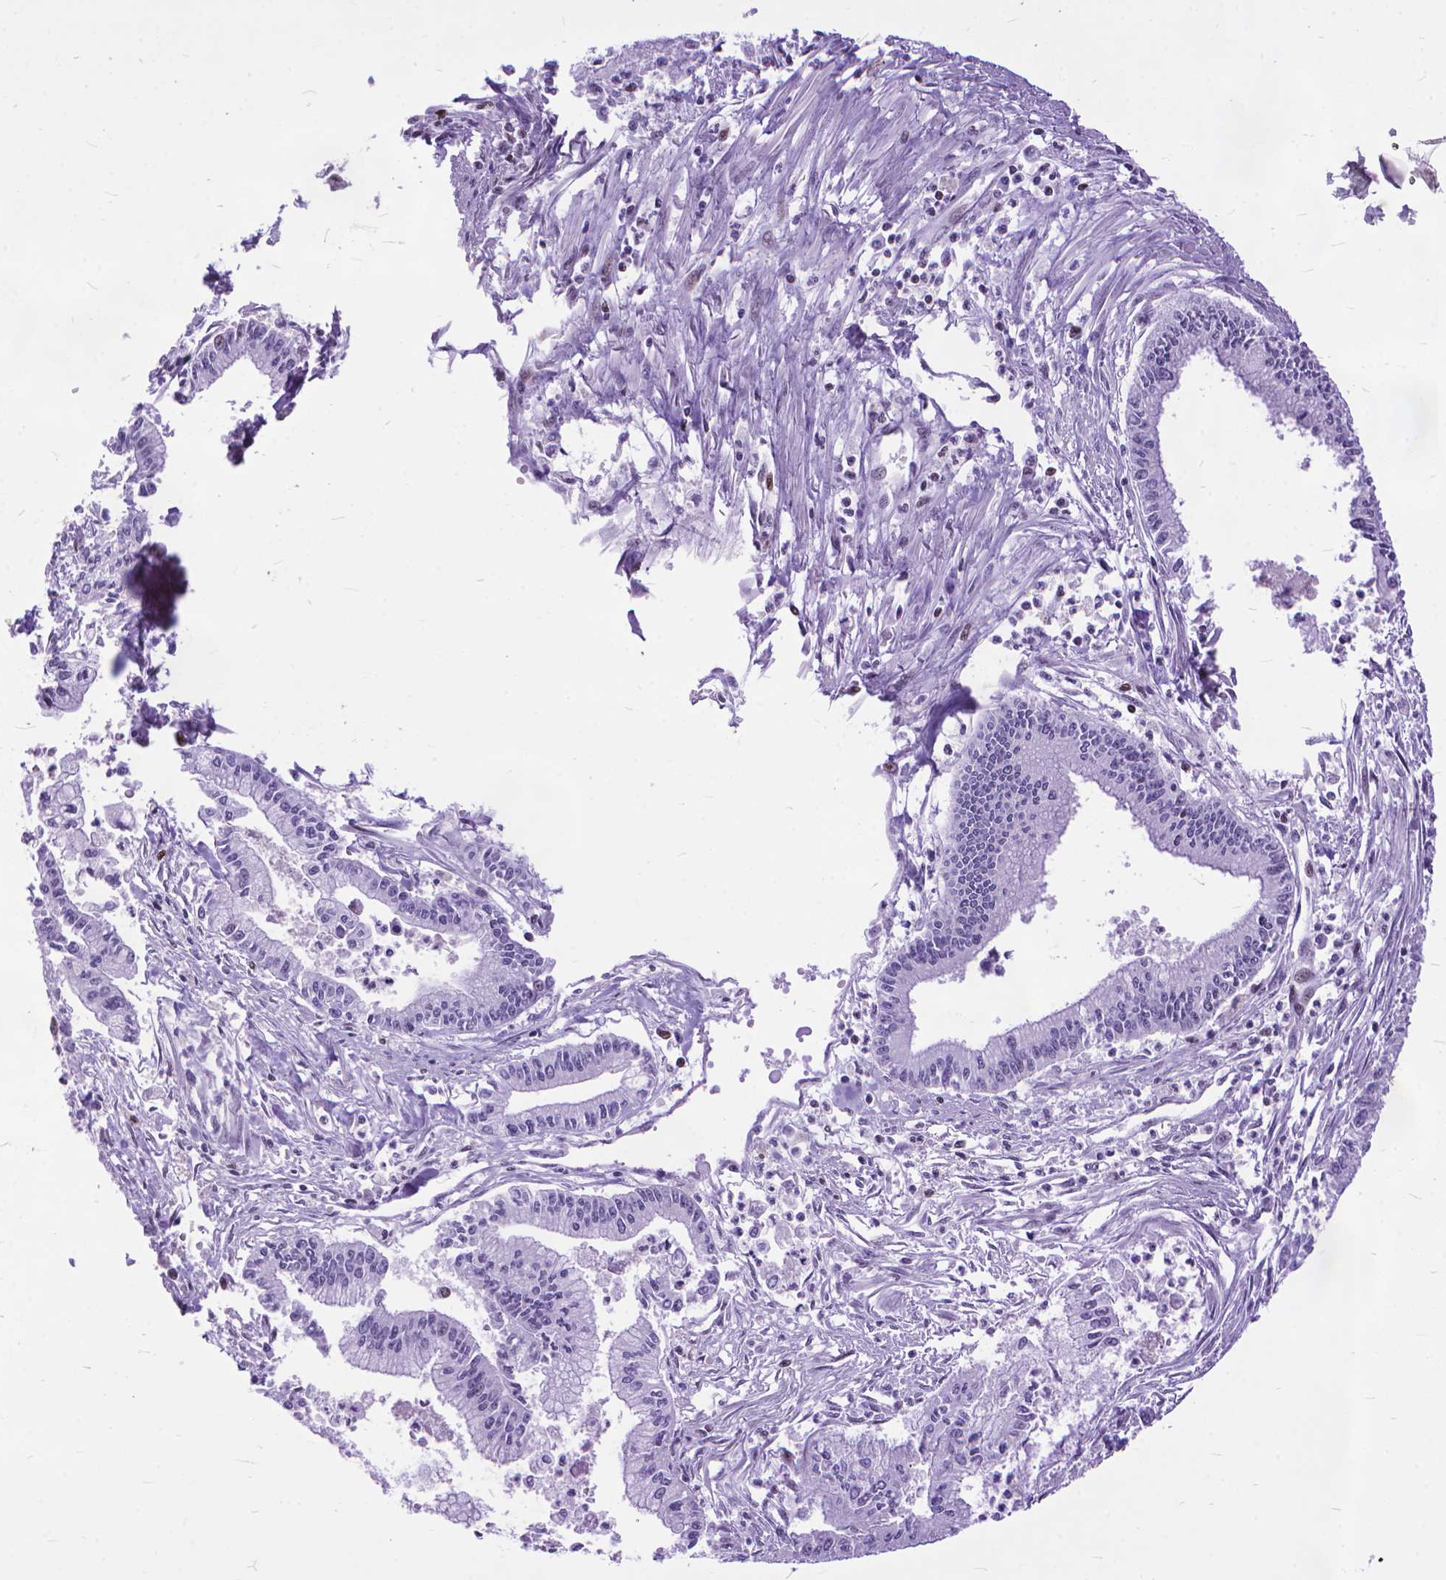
{"staining": {"intensity": "negative", "quantity": "none", "location": "none"}, "tissue": "pancreatic cancer", "cell_type": "Tumor cells", "image_type": "cancer", "snomed": [{"axis": "morphology", "description": "Adenocarcinoma, NOS"}, {"axis": "topography", "description": "Pancreas"}], "caption": "Immunohistochemistry image of neoplastic tissue: human adenocarcinoma (pancreatic) stained with DAB exhibits no significant protein staining in tumor cells.", "gene": "POLE4", "patient": {"sex": "female", "age": 65}}